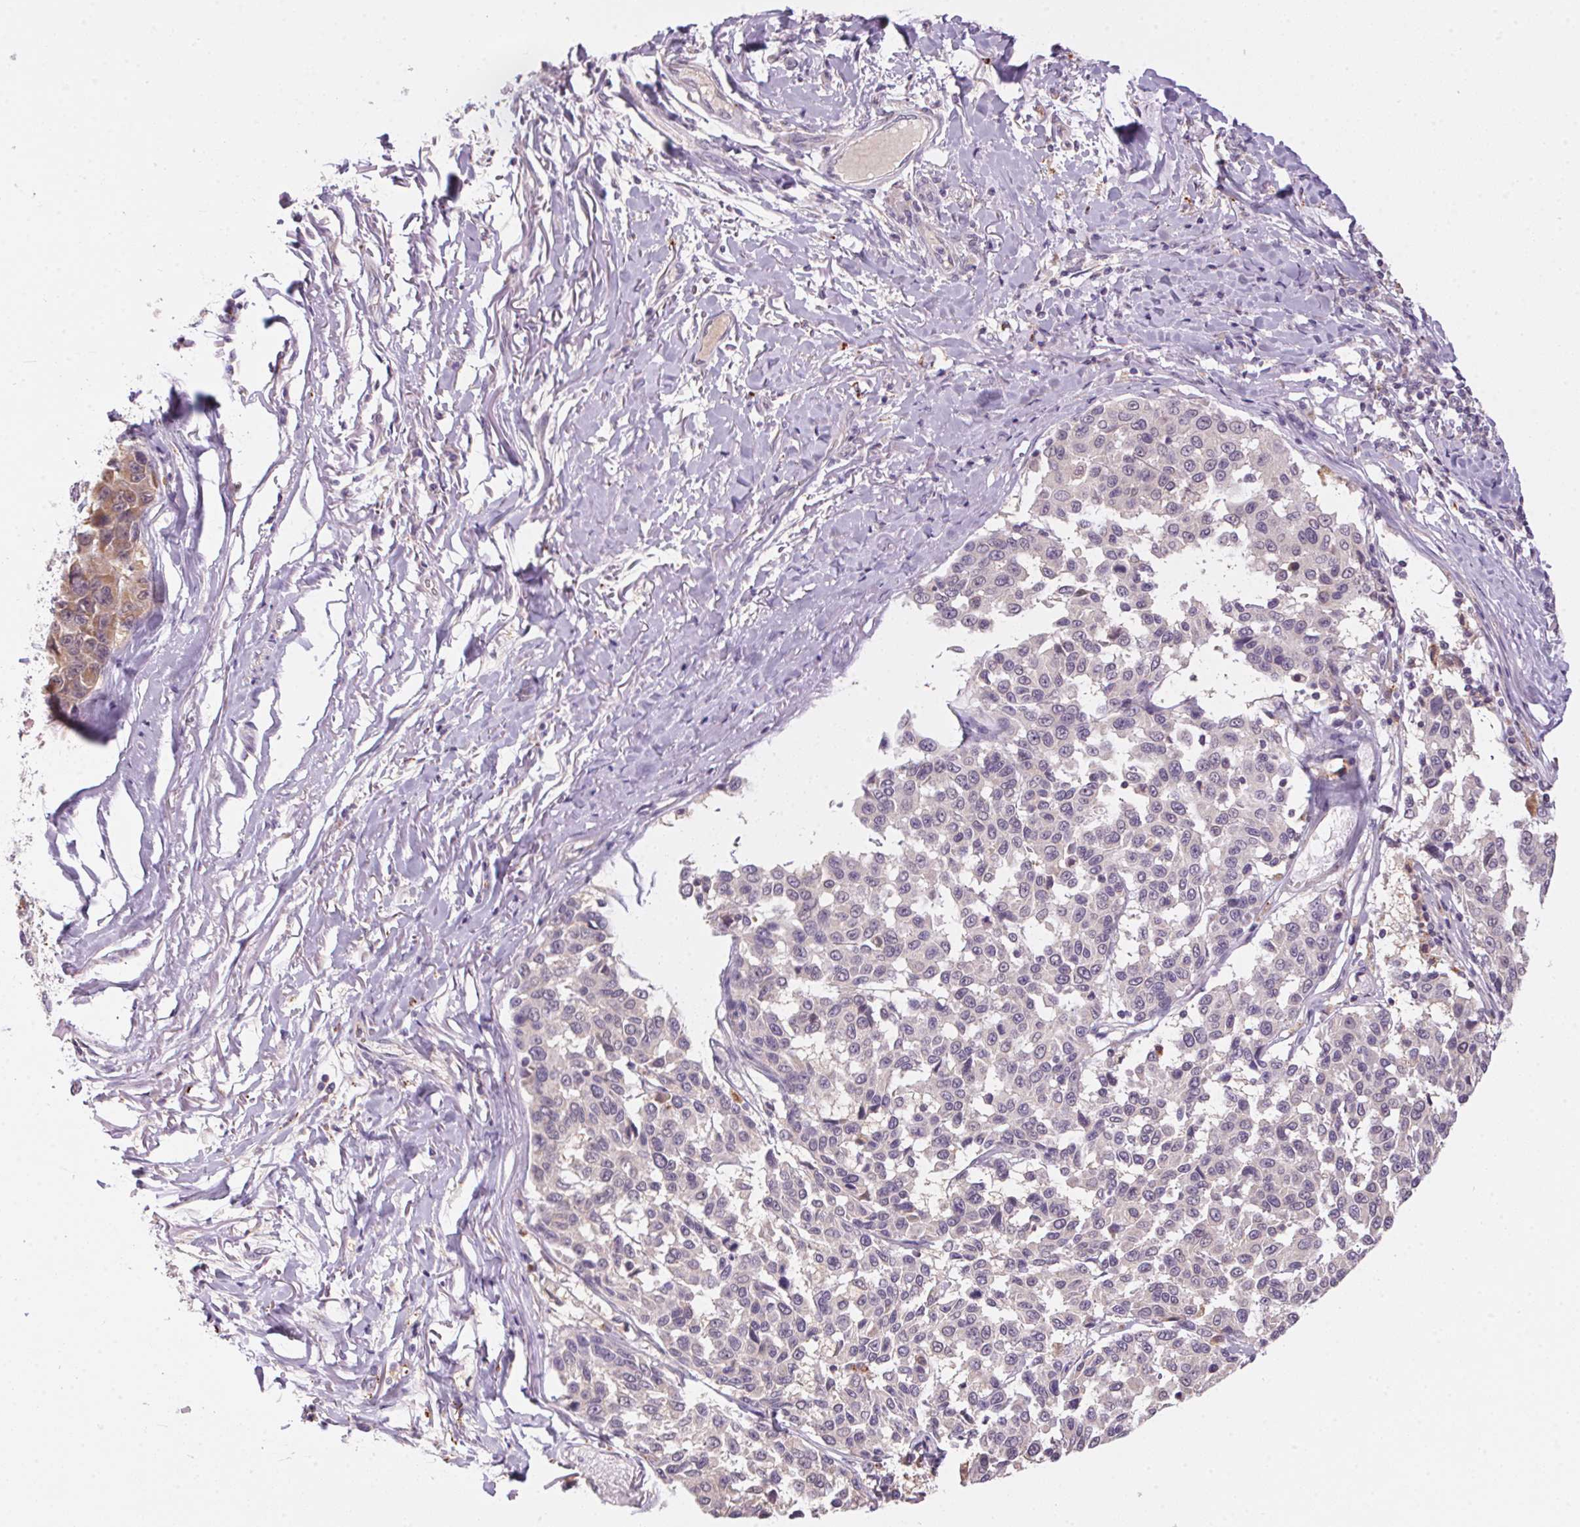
{"staining": {"intensity": "negative", "quantity": "none", "location": "none"}, "tissue": "melanoma", "cell_type": "Tumor cells", "image_type": "cancer", "snomed": [{"axis": "morphology", "description": "Malignant melanoma, NOS"}, {"axis": "topography", "description": "Skin"}], "caption": "Tumor cells show no significant positivity in malignant melanoma.", "gene": "ADH5", "patient": {"sex": "female", "age": 66}}